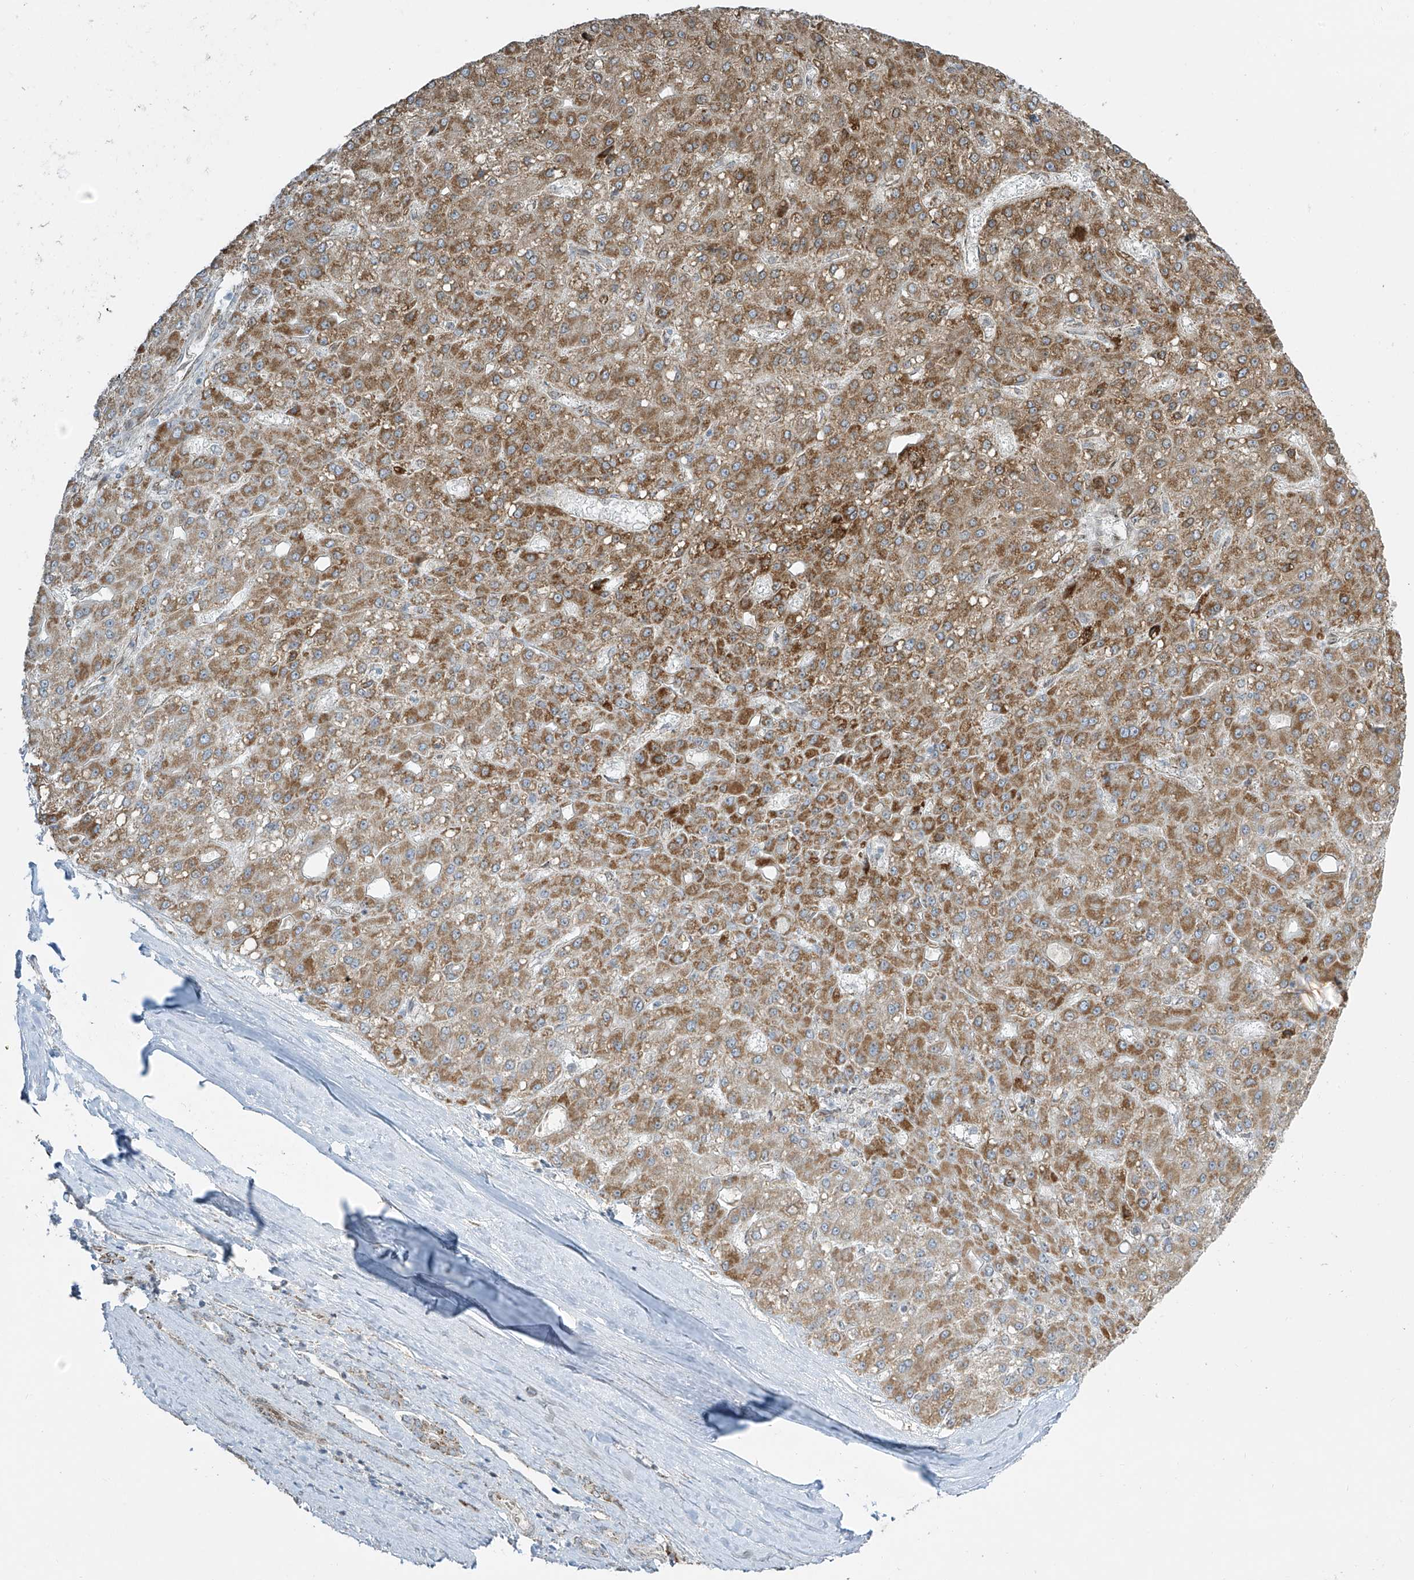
{"staining": {"intensity": "moderate", "quantity": ">75%", "location": "cytoplasmic/membranous"}, "tissue": "liver cancer", "cell_type": "Tumor cells", "image_type": "cancer", "snomed": [{"axis": "morphology", "description": "Carcinoma, Hepatocellular, NOS"}, {"axis": "topography", "description": "Liver"}], "caption": "This photomicrograph demonstrates liver cancer (hepatocellular carcinoma) stained with immunohistochemistry to label a protein in brown. The cytoplasmic/membranous of tumor cells show moderate positivity for the protein. Nuclei are counter-stained blue.", "gene": "SMDT1", "patient": {"sex": "male", "age": 67}}